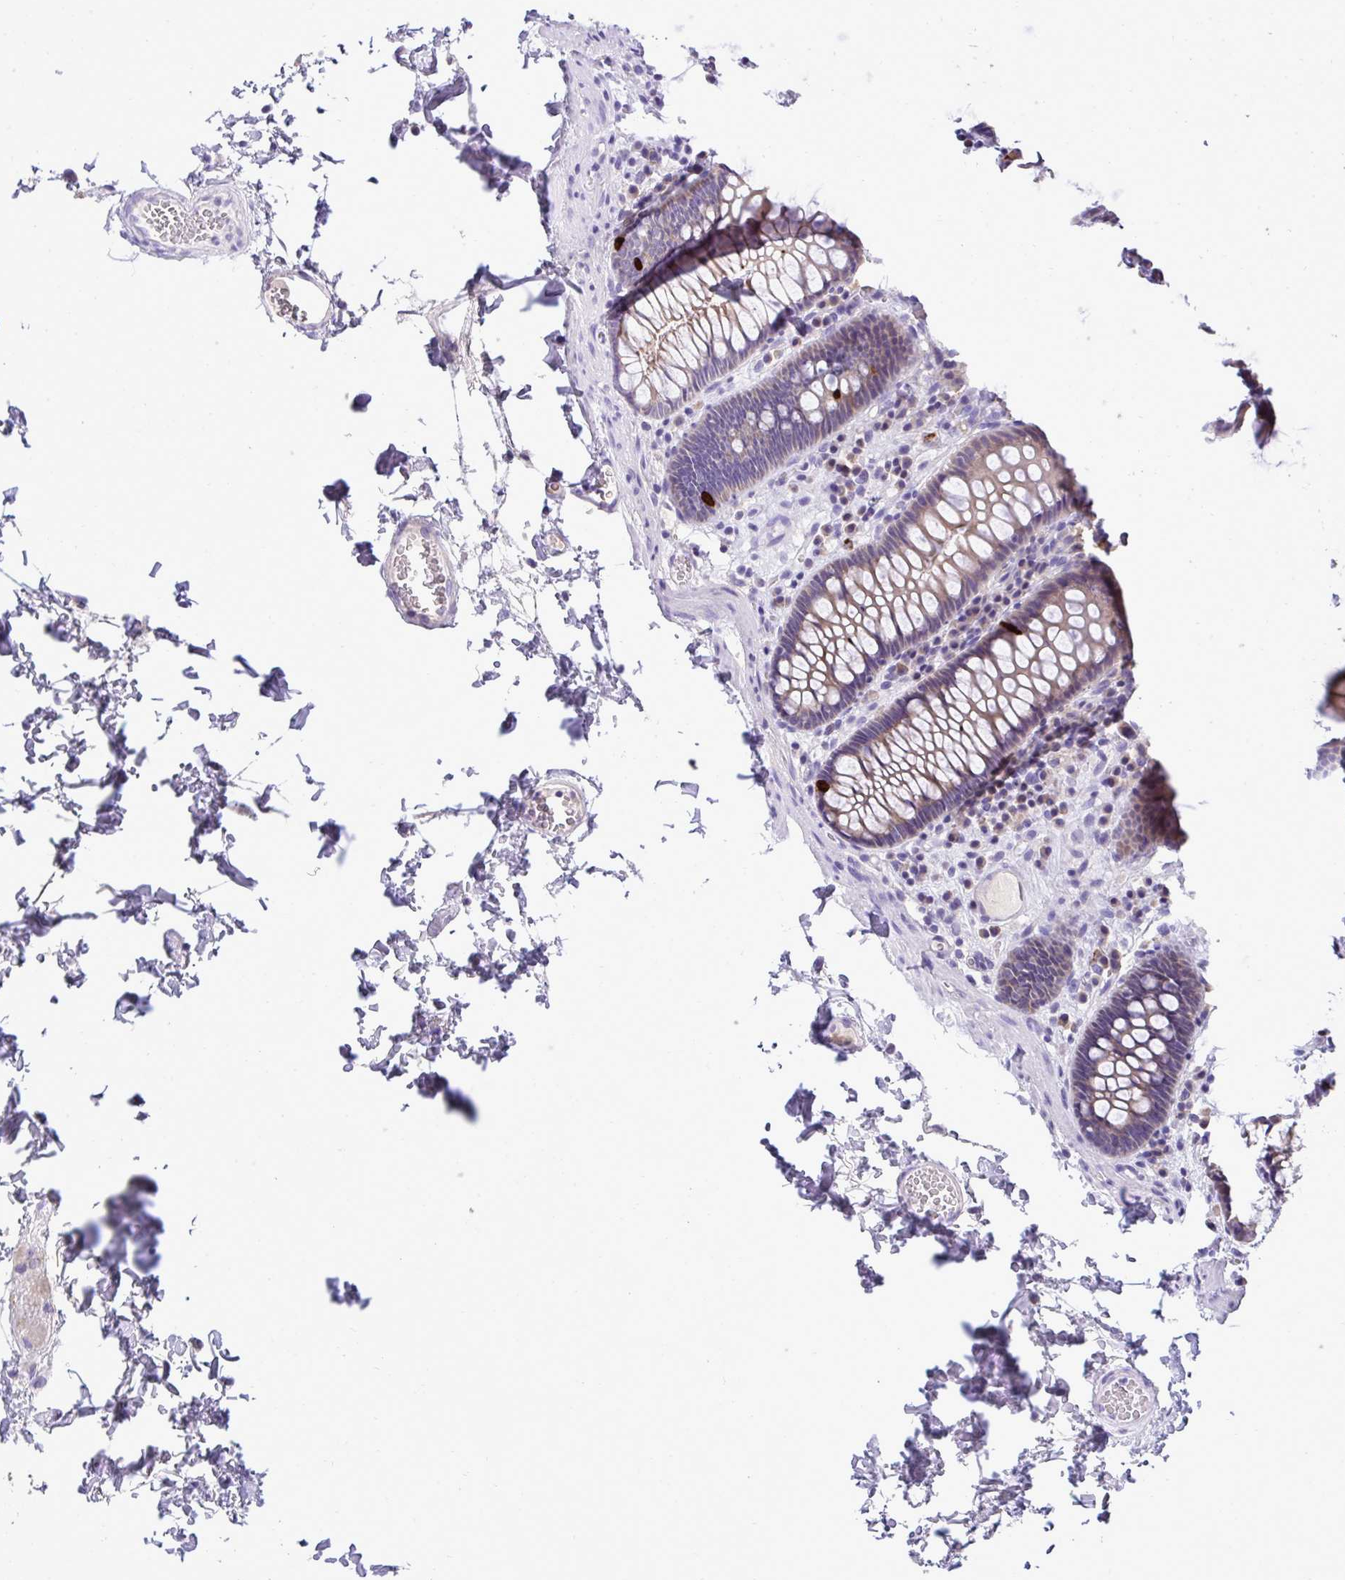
{"staining": {"intensity": "negative", "quantity": "none", "location": "none"}, "tissue": "colon", "cell_type": "Endothelial cells", "image_type": "normal", "snomed": [{"axis": "morphology", "description": "Normal tissue, NOS"}, {"axis": "topography", "description": "Colon"}, {"axis": "topography", "description": "Peripheral nerve tissue"}], "caption": "IHC micrograph of unremarkable colon: colon stained with DAB (3,3'-diaminobenzidine) shows no significant protein expression in endothelial cells.", "gene": "ST8SIA2", "patient": {"sex": "male", "age": 84}}